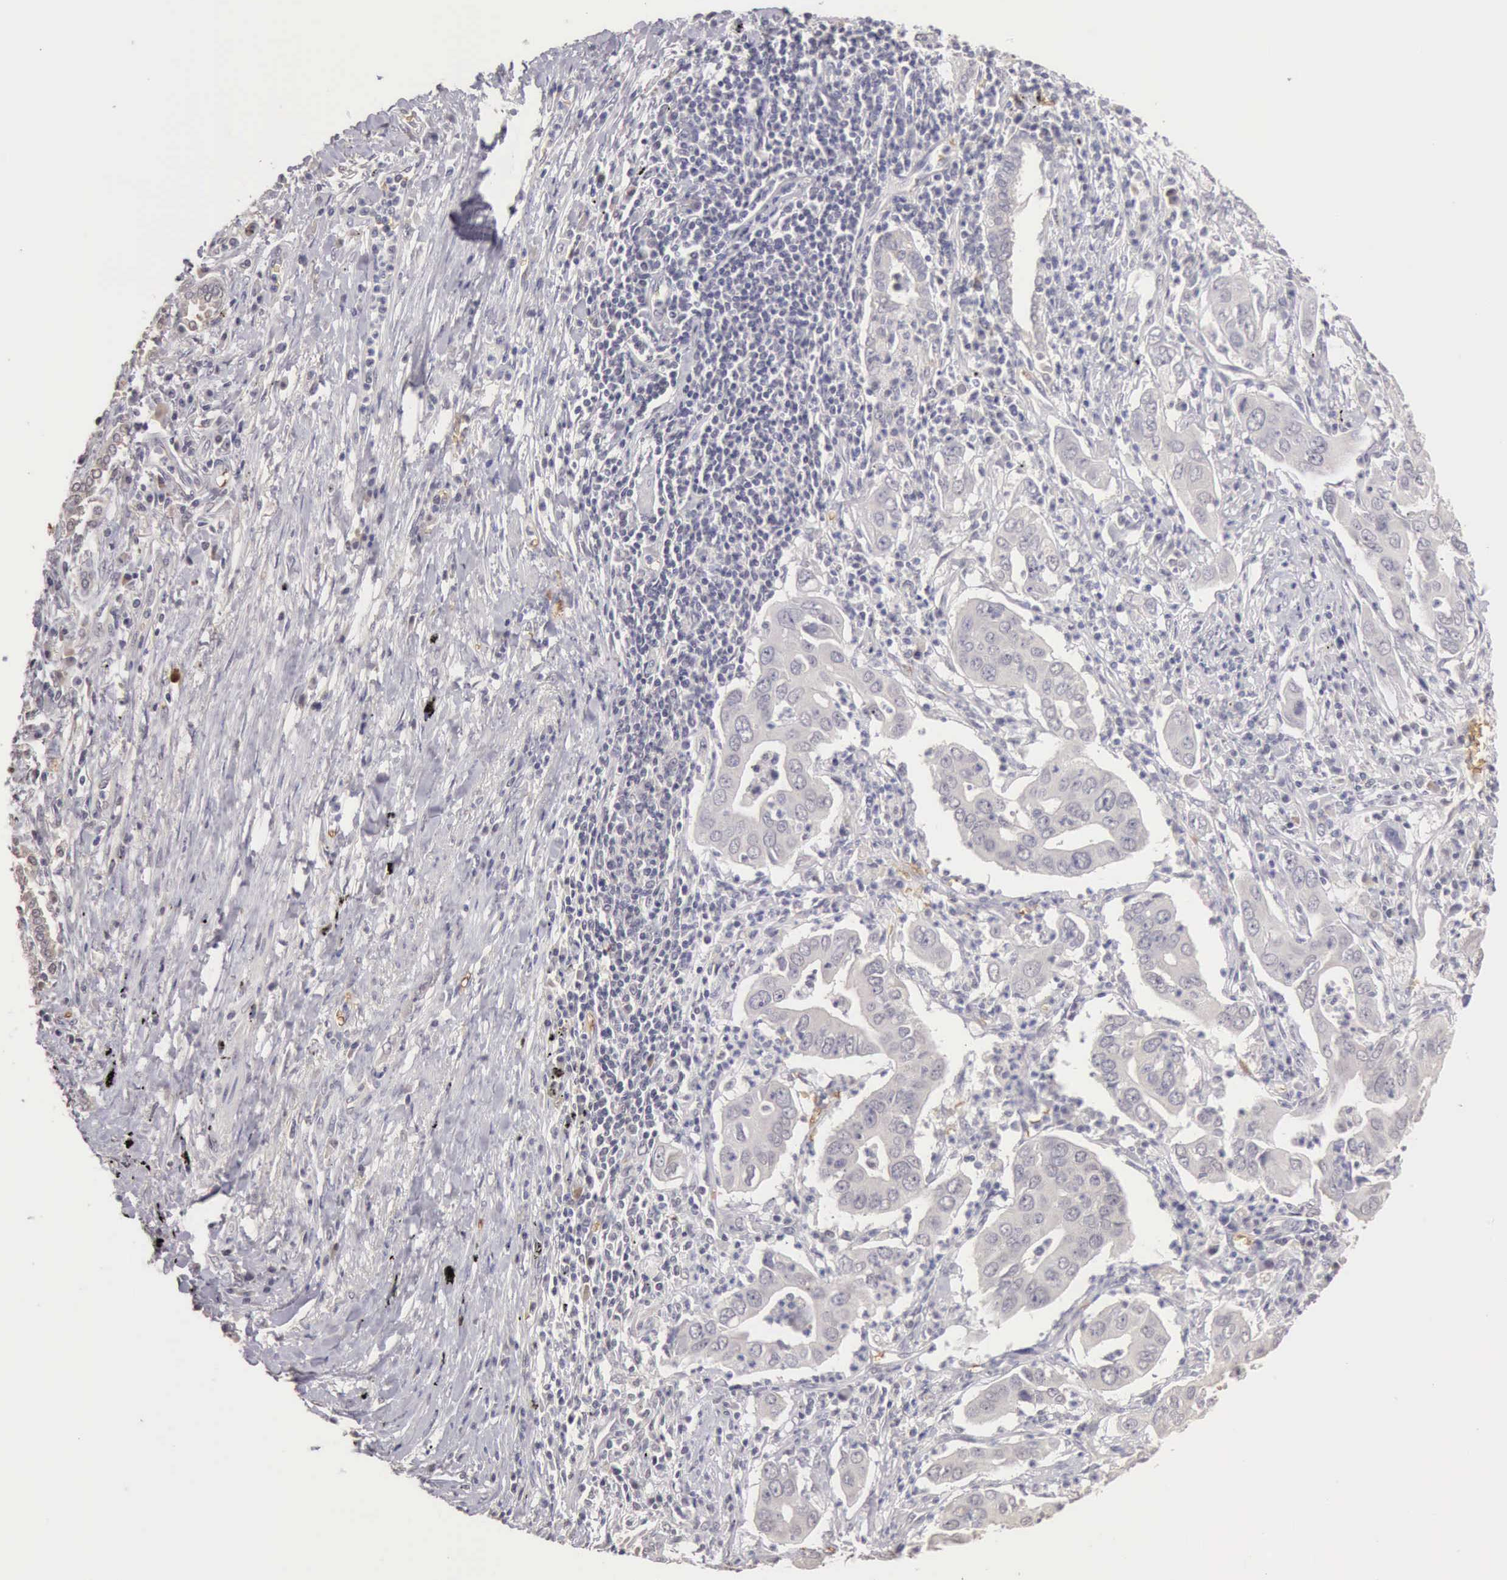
{"staining": {"intensity": "negative", "quantity": "none", "location": "none"}, "tissue": "lung cancer", "cell_type": "Tumor cells", "image_type": "cancer", "snomed": [{"axis": "morphology", "description": "Adenocarcinoma, NOS"}, {"axis": "topography", "description": "Lung"}], "caption": "The photomicrograph displays no significant staining in tumor cells of lung cancer.", "gene": "CFI", "patient": {"sex": "male", "age": 48}}